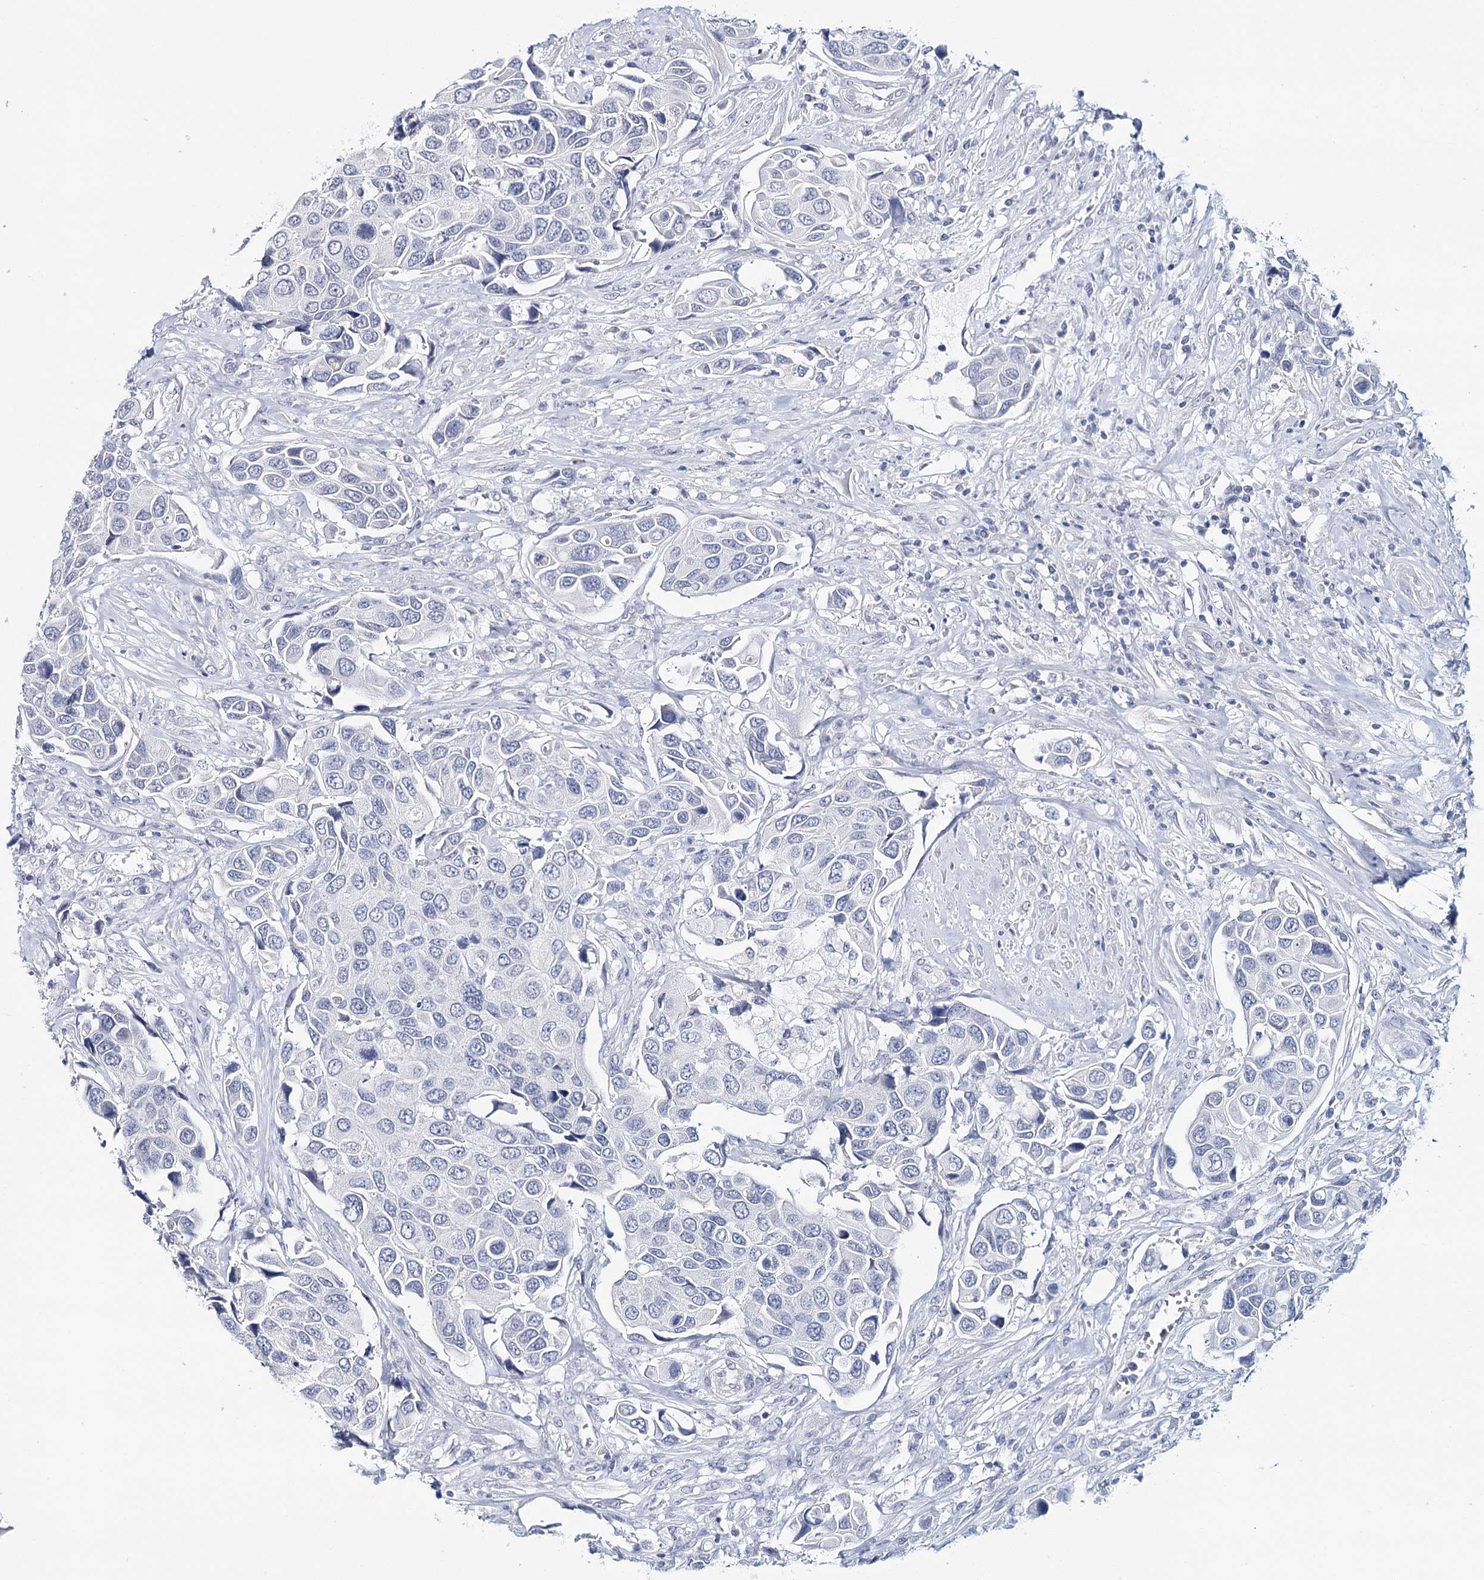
{"staining": {"intensity": "negative", "quantity": "none", "location": "none"}, "tissue": "urothelial cancer", "cell_type": "Tumor cells", "image_type": "cancer", "snomed": [{"axis": "morphology", "description": "Urothelial carcinoma, High grade"}, {"axis": "topography", "description": "Urinary bladder"}], "caption": "High-grade urothelial carcinoma was stained to show a protein in brown. There is no significant staining in tumor cells.", "gene": "HSPA4L", "patient": {"sex": "male", "age": 74}}